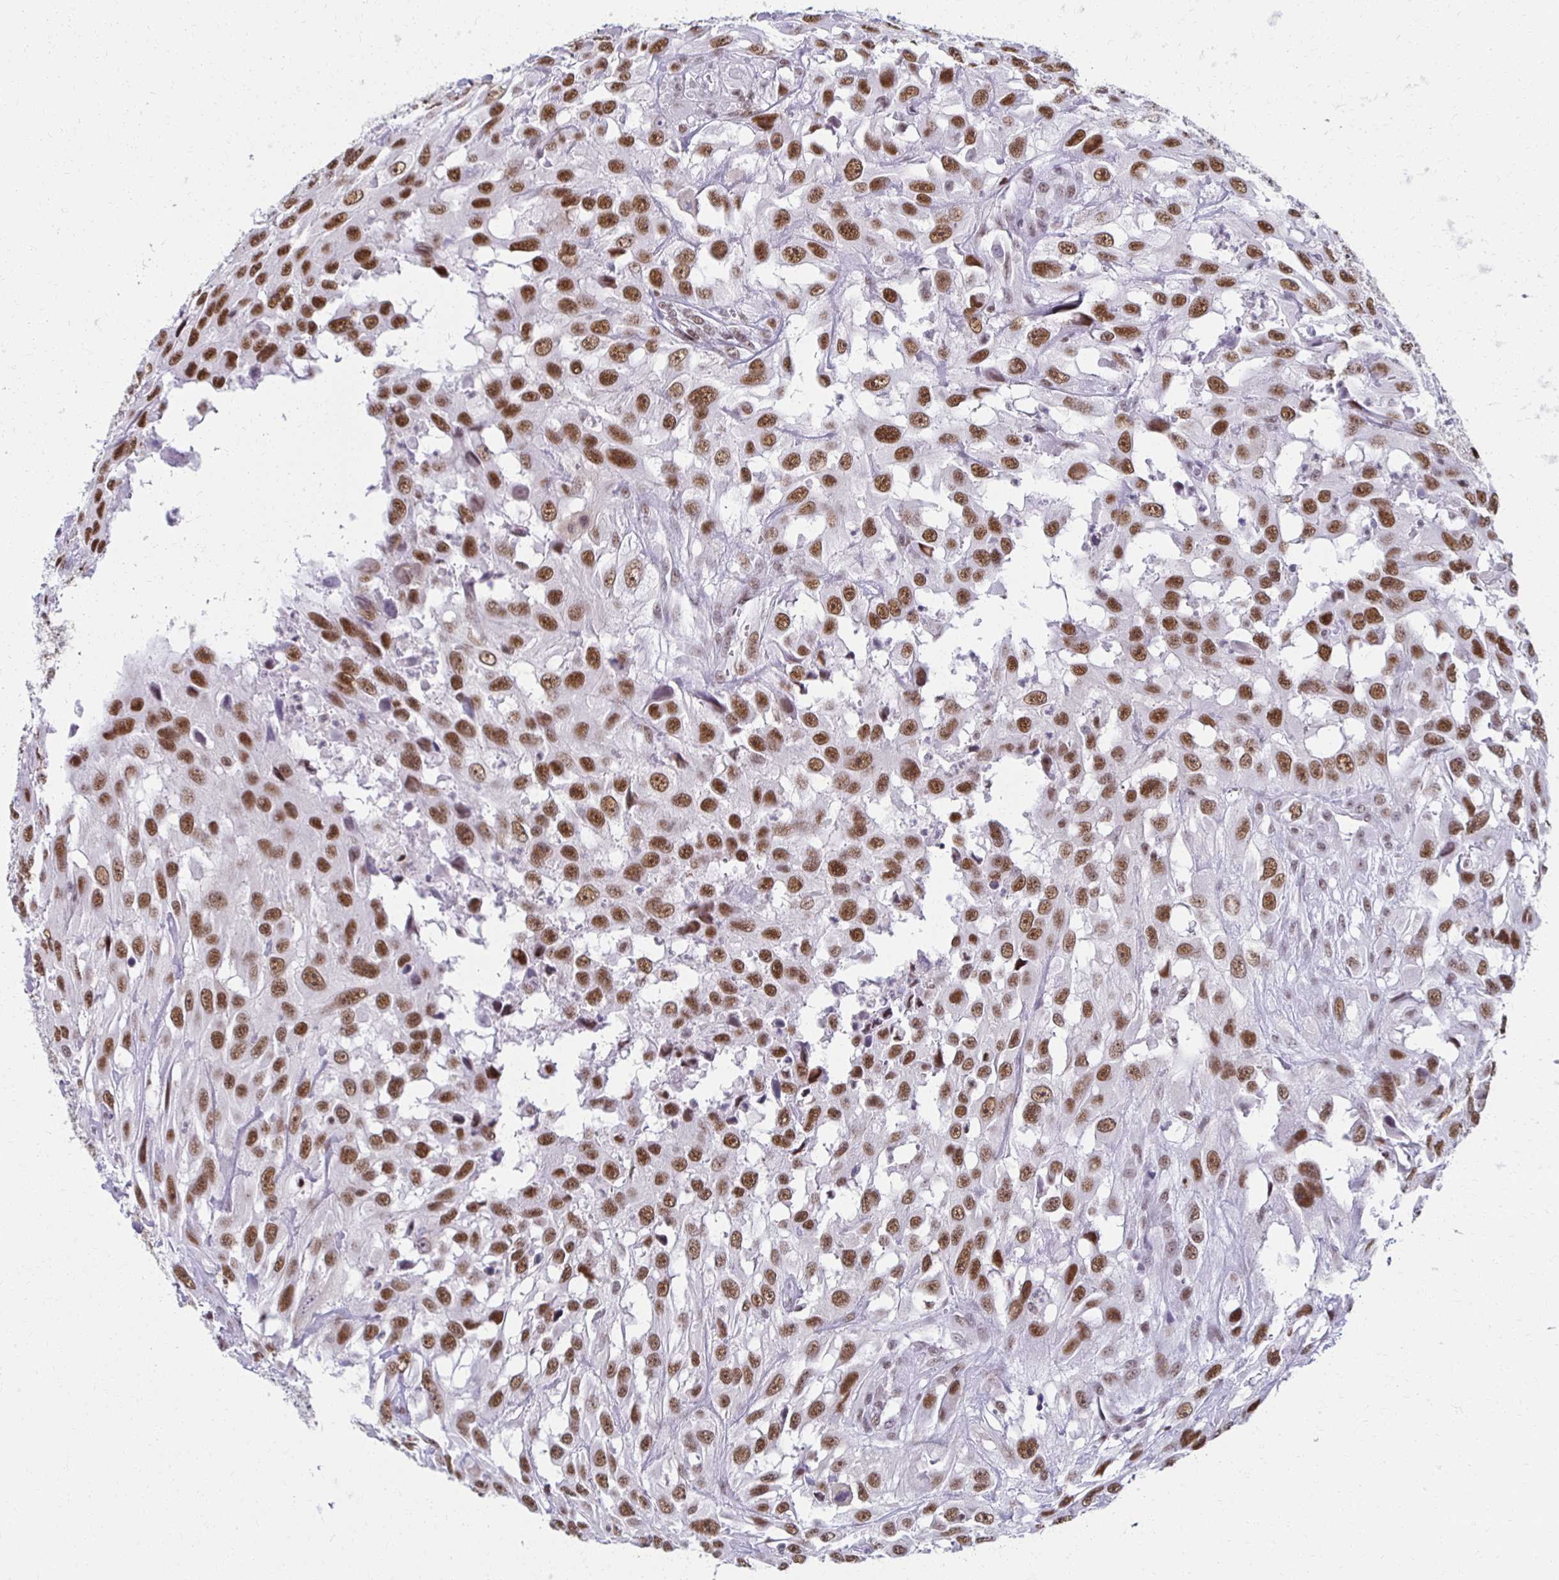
{"staining": {"intensity": "moderate", "quantity": ">75%", "location": "nuclear"}, "tissue": "urothelial cancer", "cell_type": "Tumor cells", "image_type": "cancer", "snomed": [{"axis": "morphology", "description": "Urothelial carcinoma, High grade"}, {"axis": "topography", "description": "Urinary bladder"}], "caption": "Human urothelial carcinoma (high-grade) stained with a protein marker shows moderate staining in tumor cells.", "gene": "IRF7", "patient": {"sex": "male", "age": 67}}